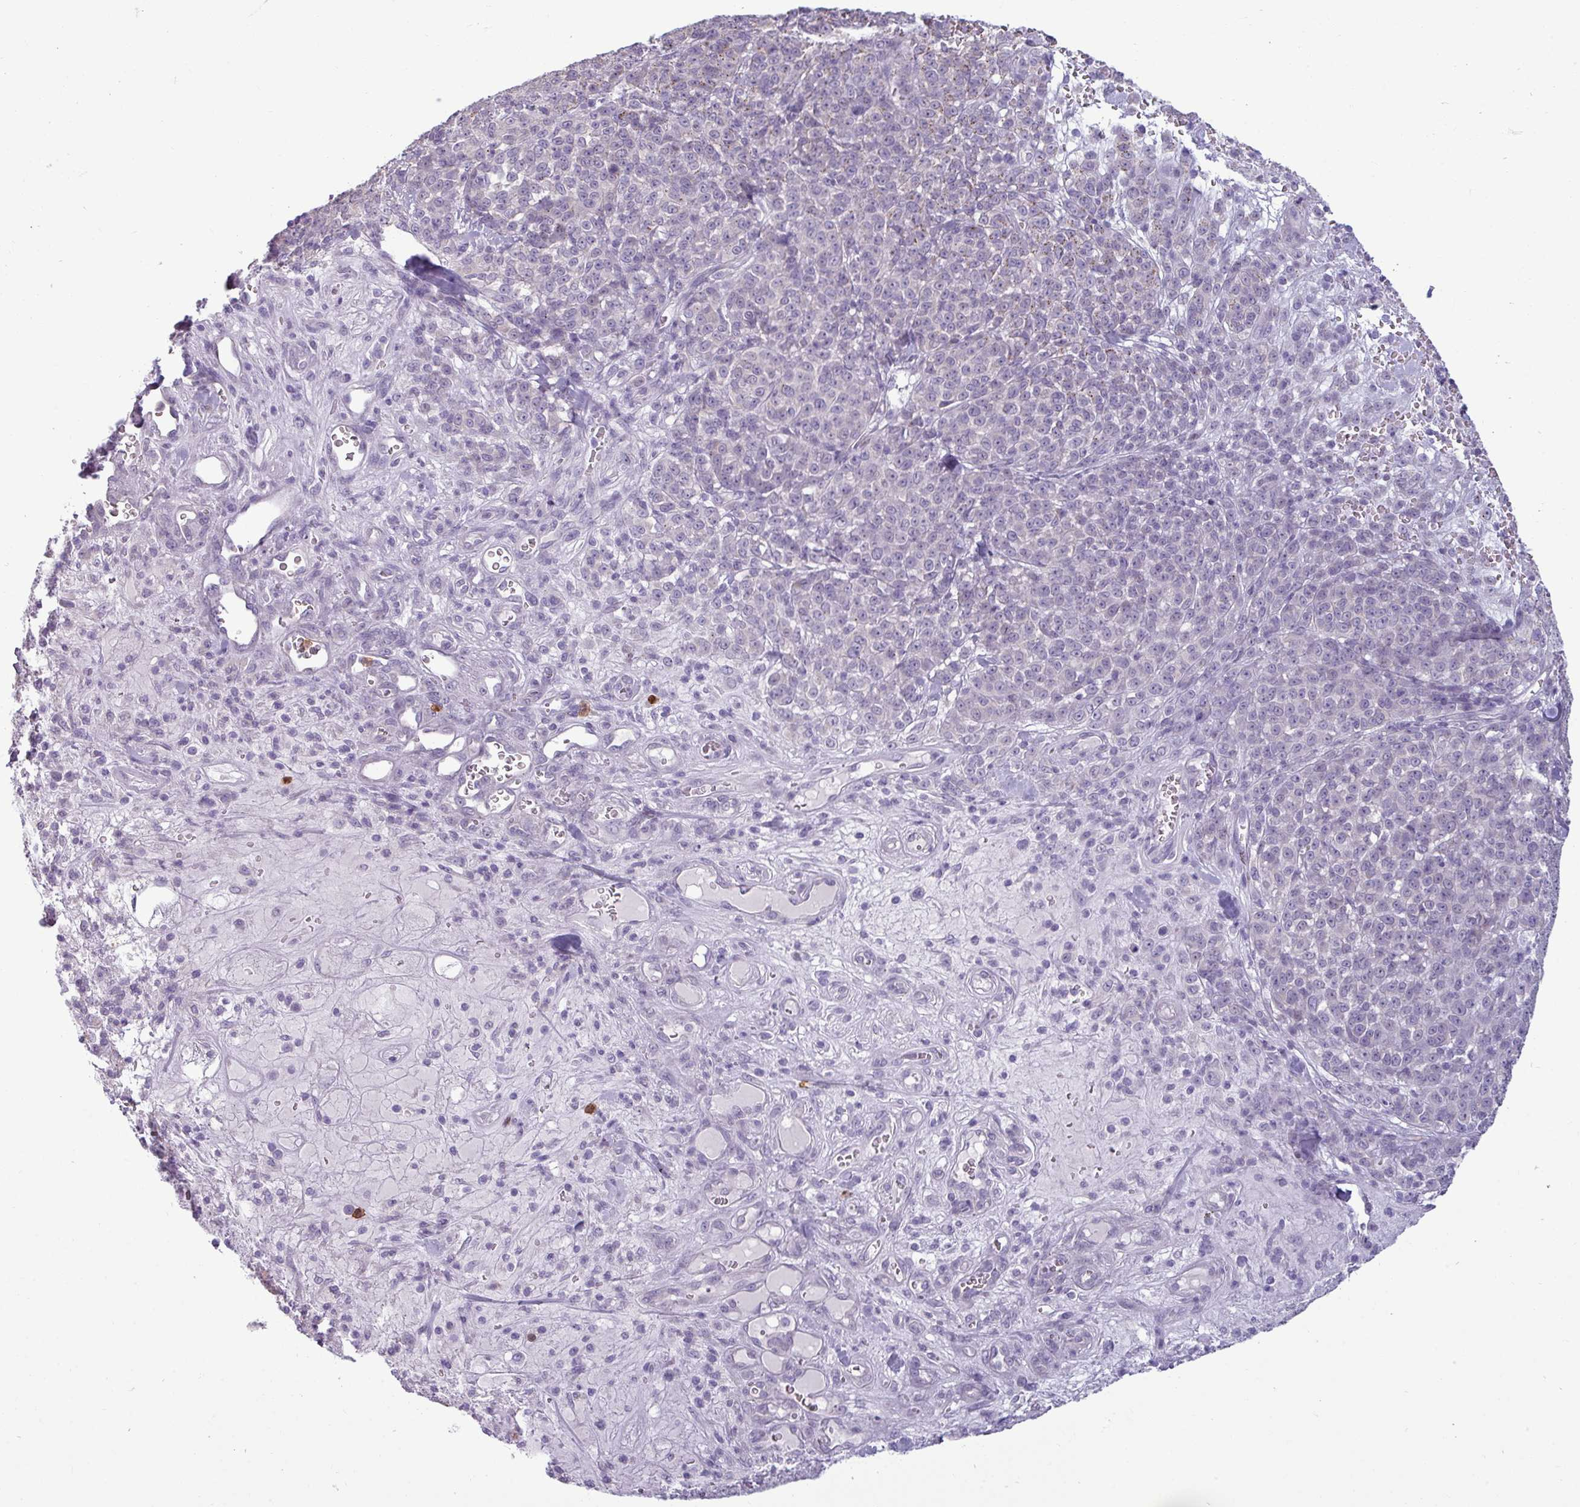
{"staining": {"intensity": "negative", "quantity": "none", "location": "none"}, "tissue": "melanoma", "cell_type": "Tumor cells", "image_type": "cancer", "snomed": [{"axis": "morphology", "description": "Normal tissue, NOS"}, {"axis": "morphology", "description": "Malignant melanoma, NOS"}, {"axis": "topography", "description": "Skin"}], "caption": "The image reveals no staining of tumor cells in melanoma. (Brightfield microscopy of DAB immunohistochemistry at high magnification).", "gene": "TRIM39", "patient": {"sex": "female", "age": 34}}